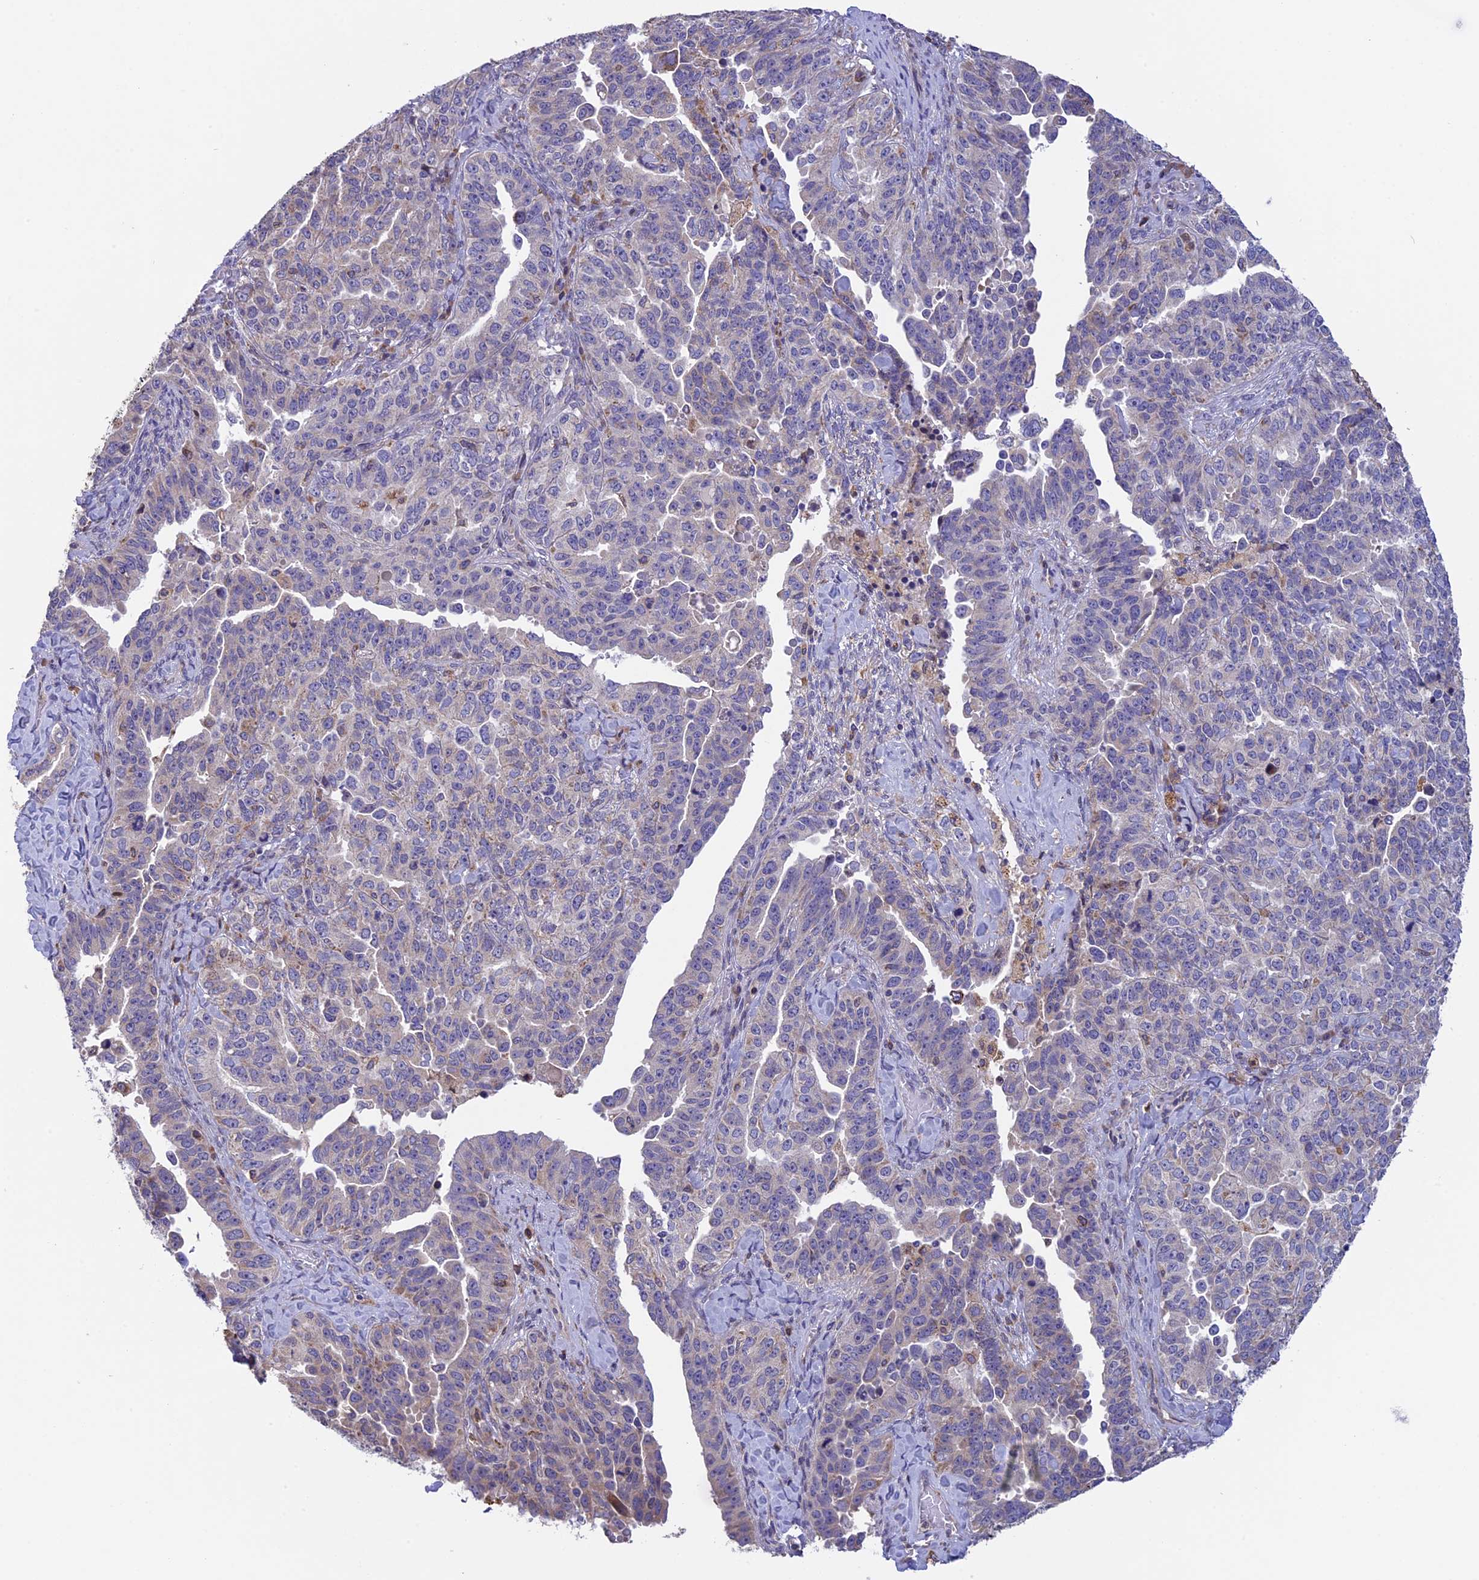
{"staining": {"intensity": "weak", "quantity": "<25%", "location": "cytoplasmic/membranous"}, "tissue": "ovarian cancer", "cell_type": "Tumor cells", "image_type": "cancer", "snomed": [{"axis": "morphology", "description": "Carcinoma, endometroid"}, {"axis": "topography", "description": "Ovary"}], "caption": "The photomicrograph shows no staining of tumor cells in ovarian endometroid carcinoma.", "gene": "DMRTA2", "patient": {"sex": "female", "age": 62}}